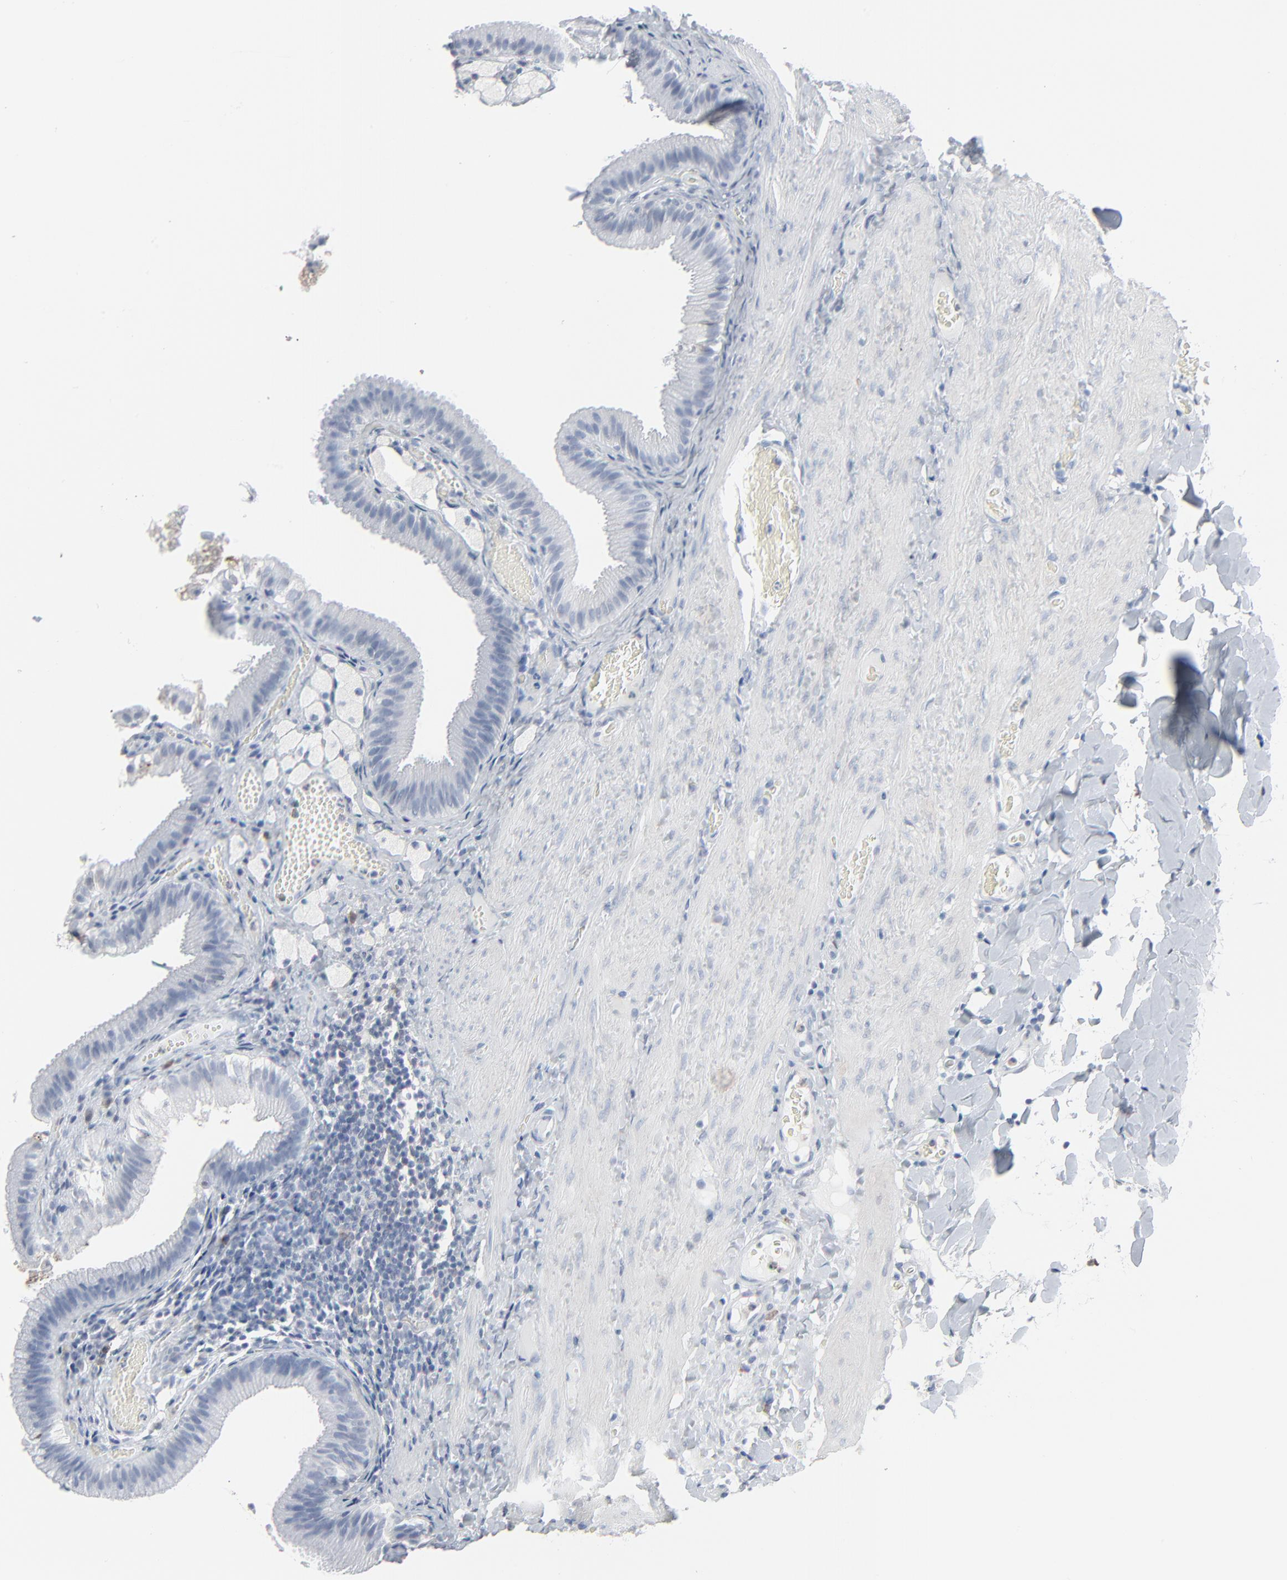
{"staining": {"intensity": "negative", "quantity": "none", "location": "none"}, "tissue": "gallbladder", "cell_type": "Glandular cells", "image_type": "normal", "snomed": [{"axis": "morphology", "description": "Normal tissue, NOS"}, {"axis": "topography", "description": "Gallbladder"}], "caption": "Gallbladder stained for a protein using IHC demonstrates no expression glandular cells.", "gene": "PHGDH", "patient": {"sex": "female", "age": 24}}